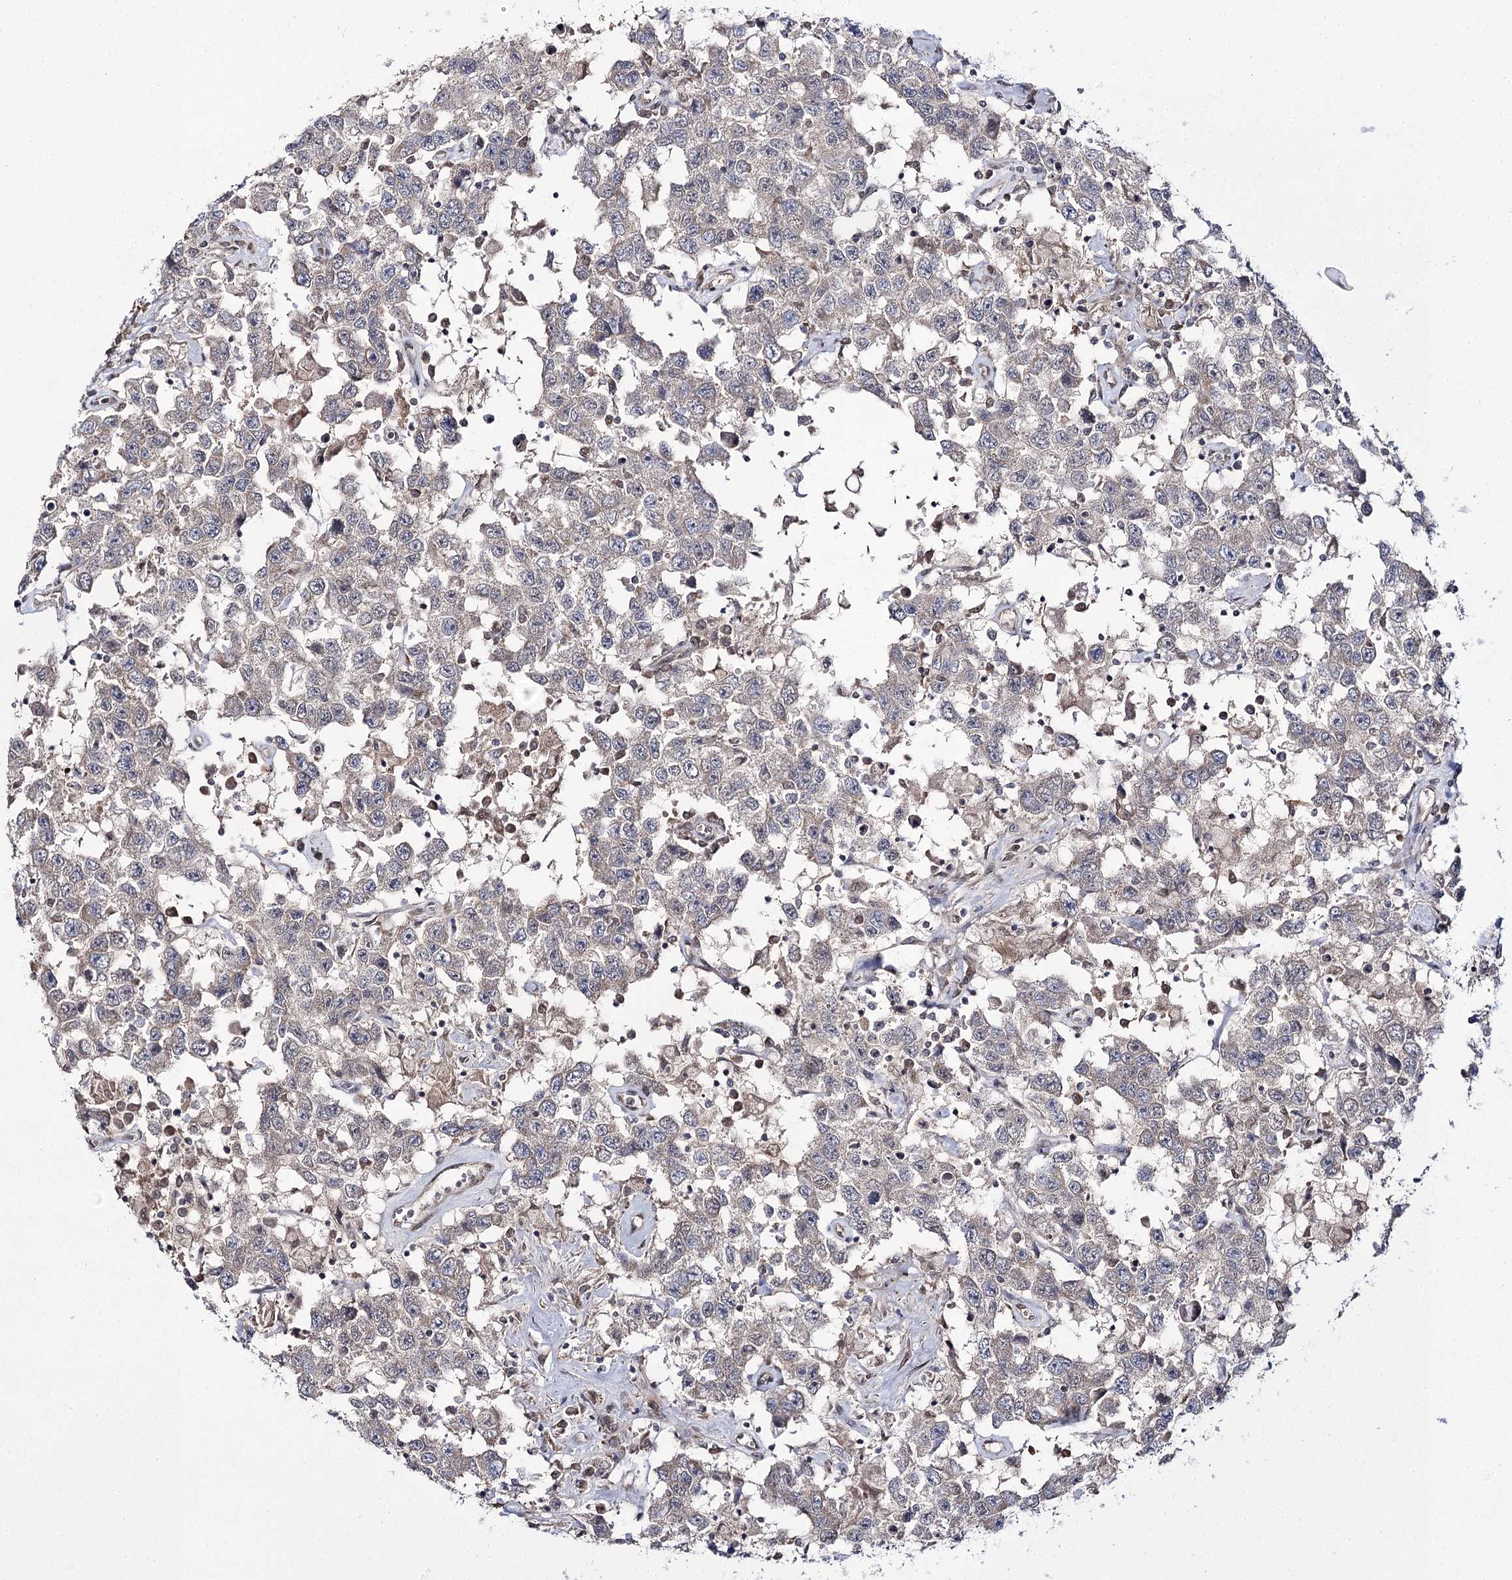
{"staining": {"intensity": "negative", "quantity": "none", "location": "none"}, "tissue": "testis cancer", "cell_type": "Tumor cells", "image_type": "cancer", "snomed": [{"axis": "morphology", "description": "Seminoma, NOS"}, {"axis": "topography", "description": "Testis"}], "caption": "Immunohistochemical staining of seminoma (testis) demonstrates no significant positivity in tumor cells.", "gene": "TRNT1", "patient": {"sex": "male", "age": 41}}